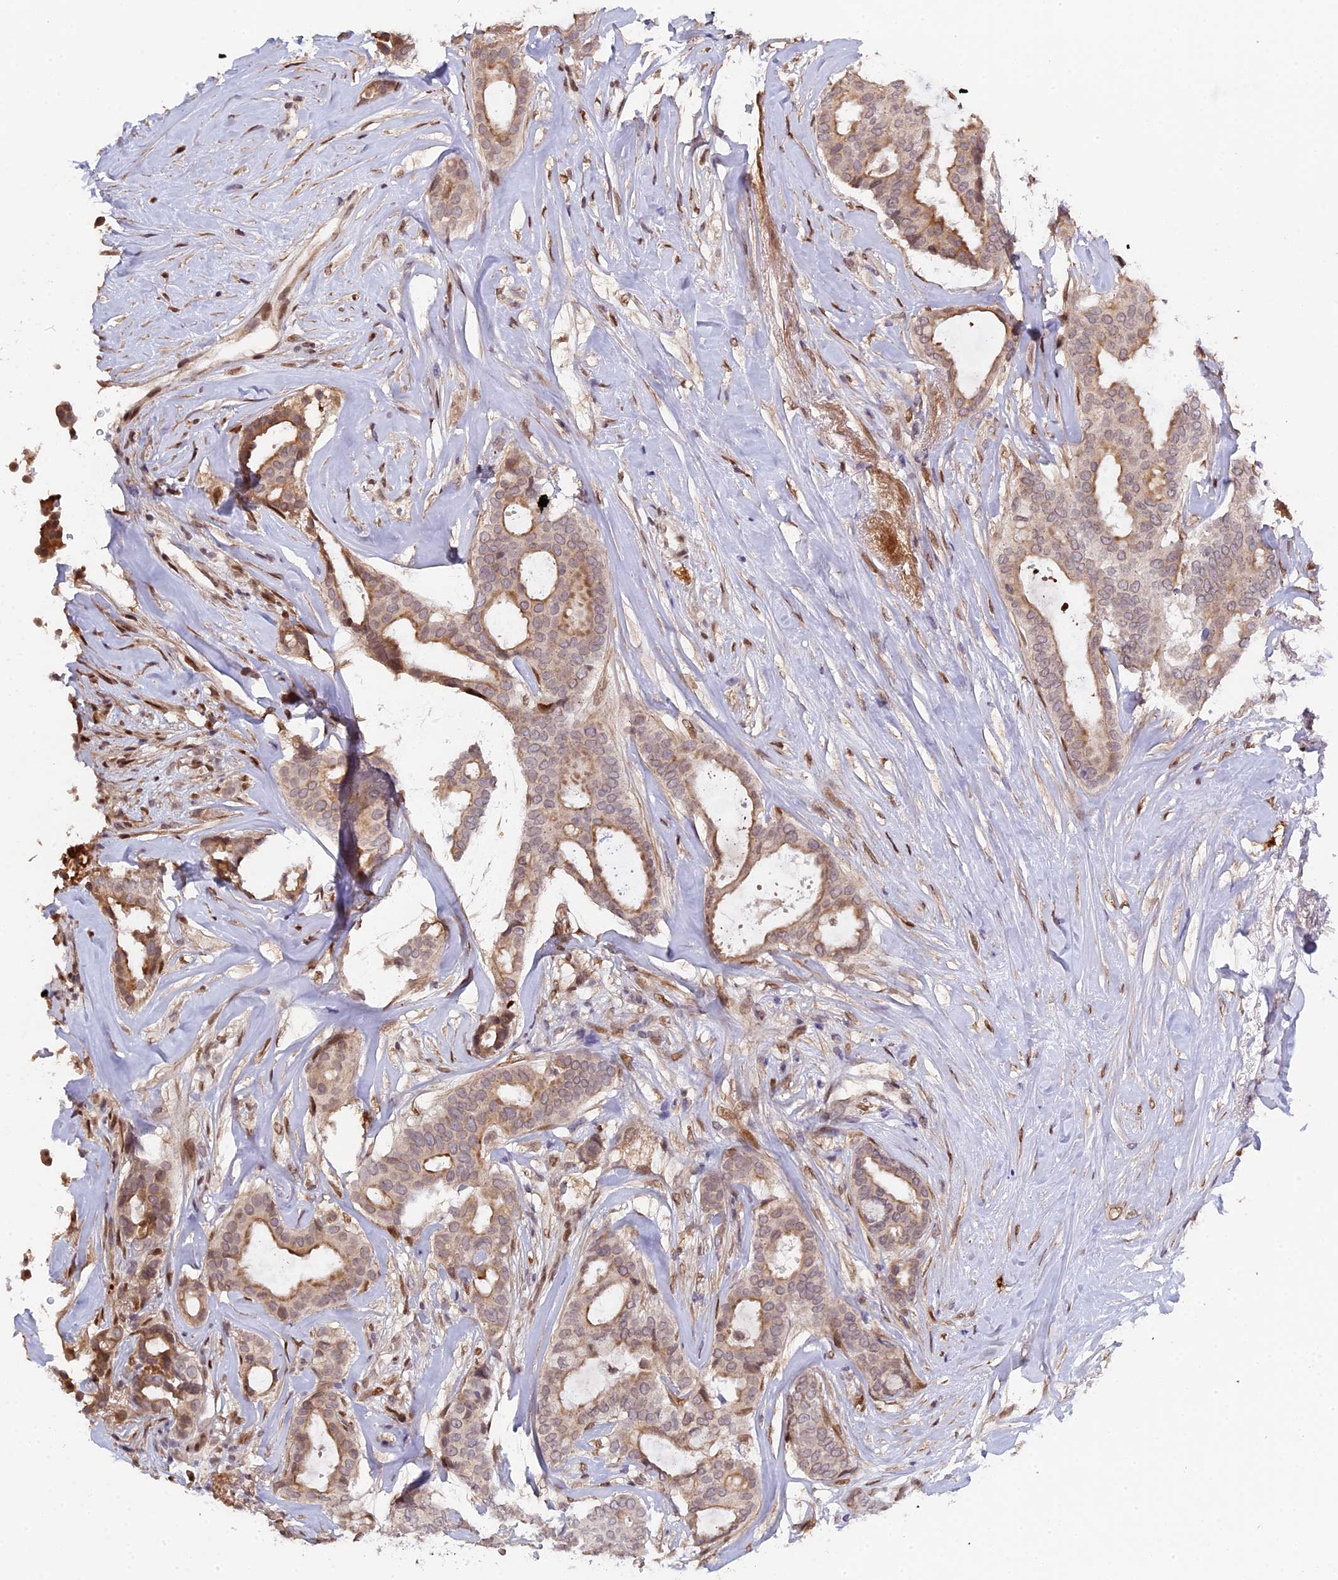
{"staining": {"intensity": "weak", "quantity": "25%-75%", "location": "cytoplasmic/membranous,nuclear"}, "tissue": "breast cancer", "cell_type": "Tumor cells", "image_type": "cancer", "snomed": [{"axis": "morphology", "description": "Duct carcinoma"}, {"axis": "topography", "description": "Breast"}], "caption": "IHC of breast cancer (invasive ductal carcinoma) reveals low levels of weak cytoplasmic/membranous and nuclear expression in about 25%-75% of tumor cells.", "gene": "PYGO1", "patient": {"sex": "female", "age": 75}}